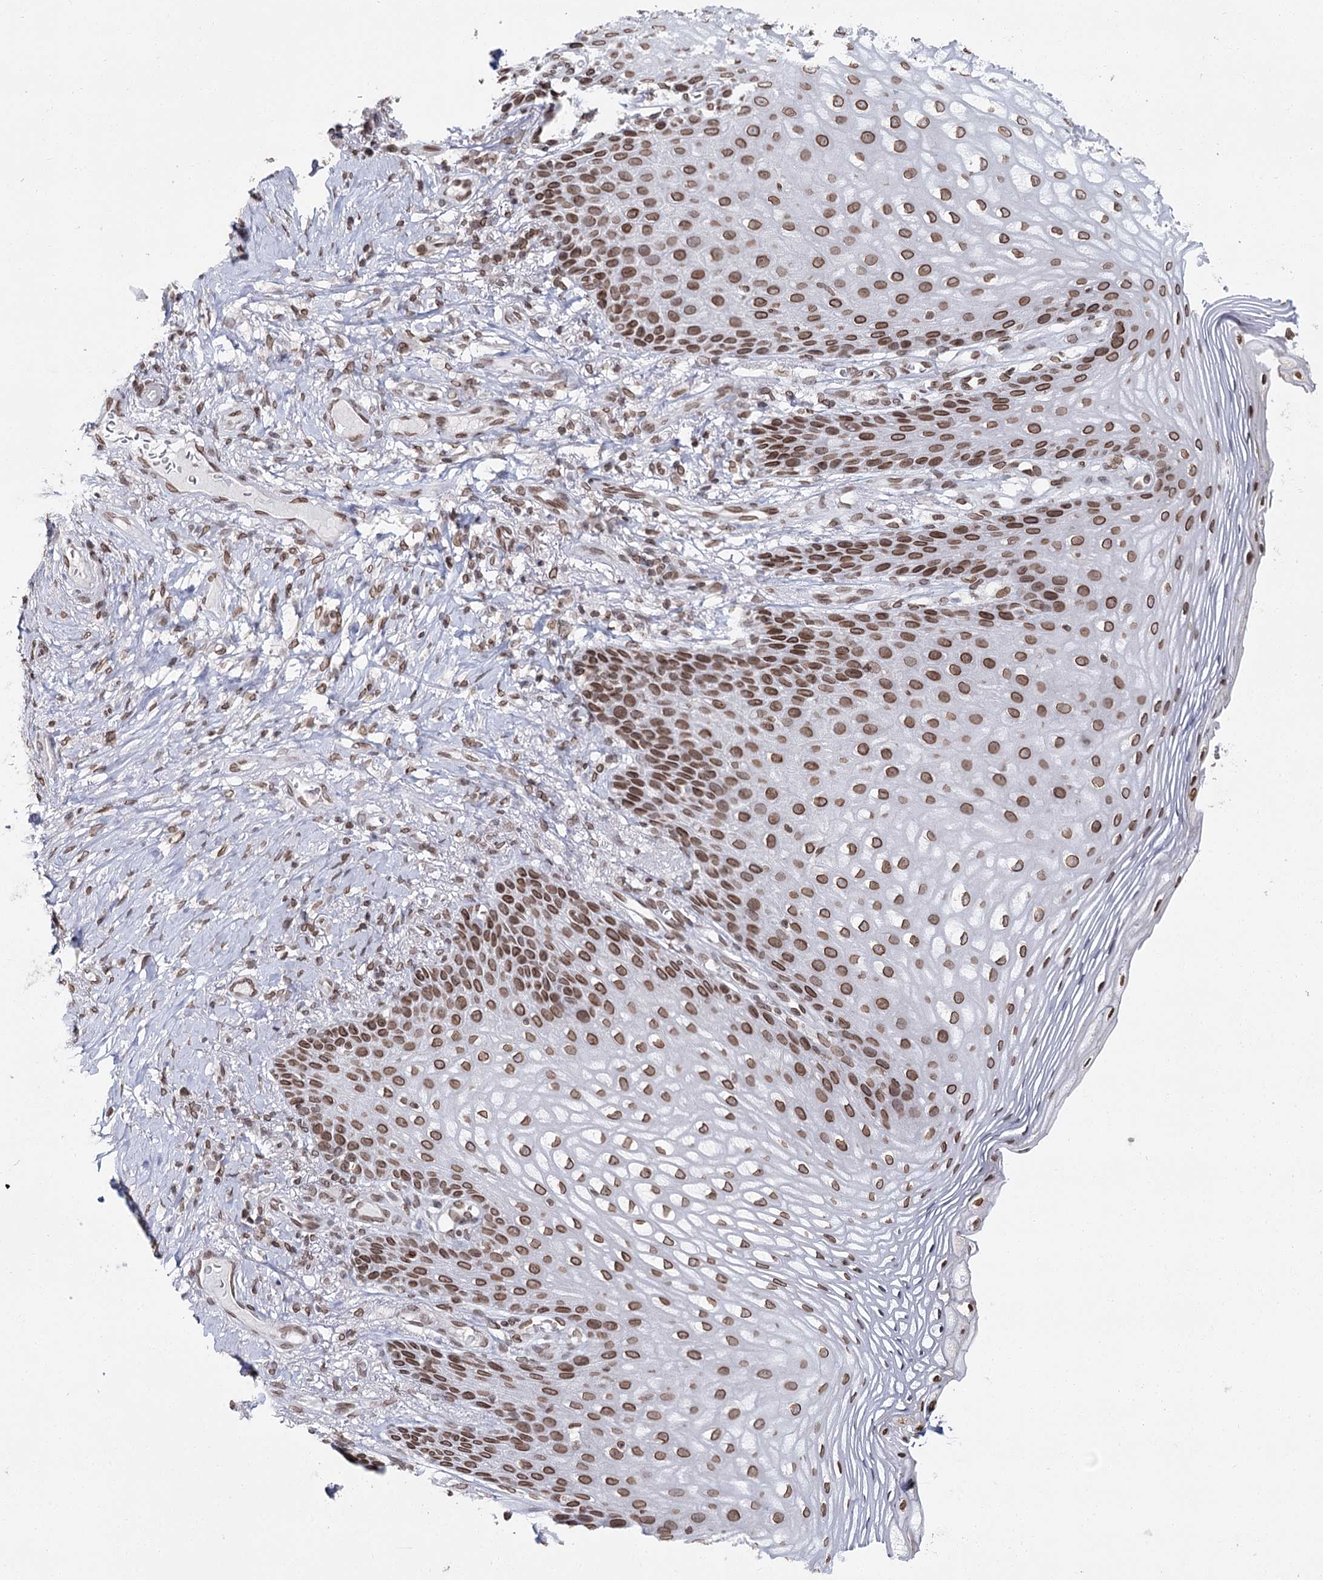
{"staining": {"intensity": "moderate", "quantity": ">75%", "location": "cytoplasmic/membranous,nuclear"}, "tissue": "vagina", "cell_type": "Squamous epithelial cells", "image_type": "normal", "snomed": [{"axis": "morphology", "description": "Normal tissue, NOS"}, {"axis": "topography", "description": "Vagina"}], "caption": "Protein analysis of unremarkable vagina displays moderate cytoplasmic/membranous,nuclear expression in about >75% of squamous epithelial cells. The protein is stained brown, and the nuclei are stained in blue (DAB IHC with brightfield microscopy, high magnification).", "gene": "KIAA0930", "patient": {"sex": "female", "age": 60}}